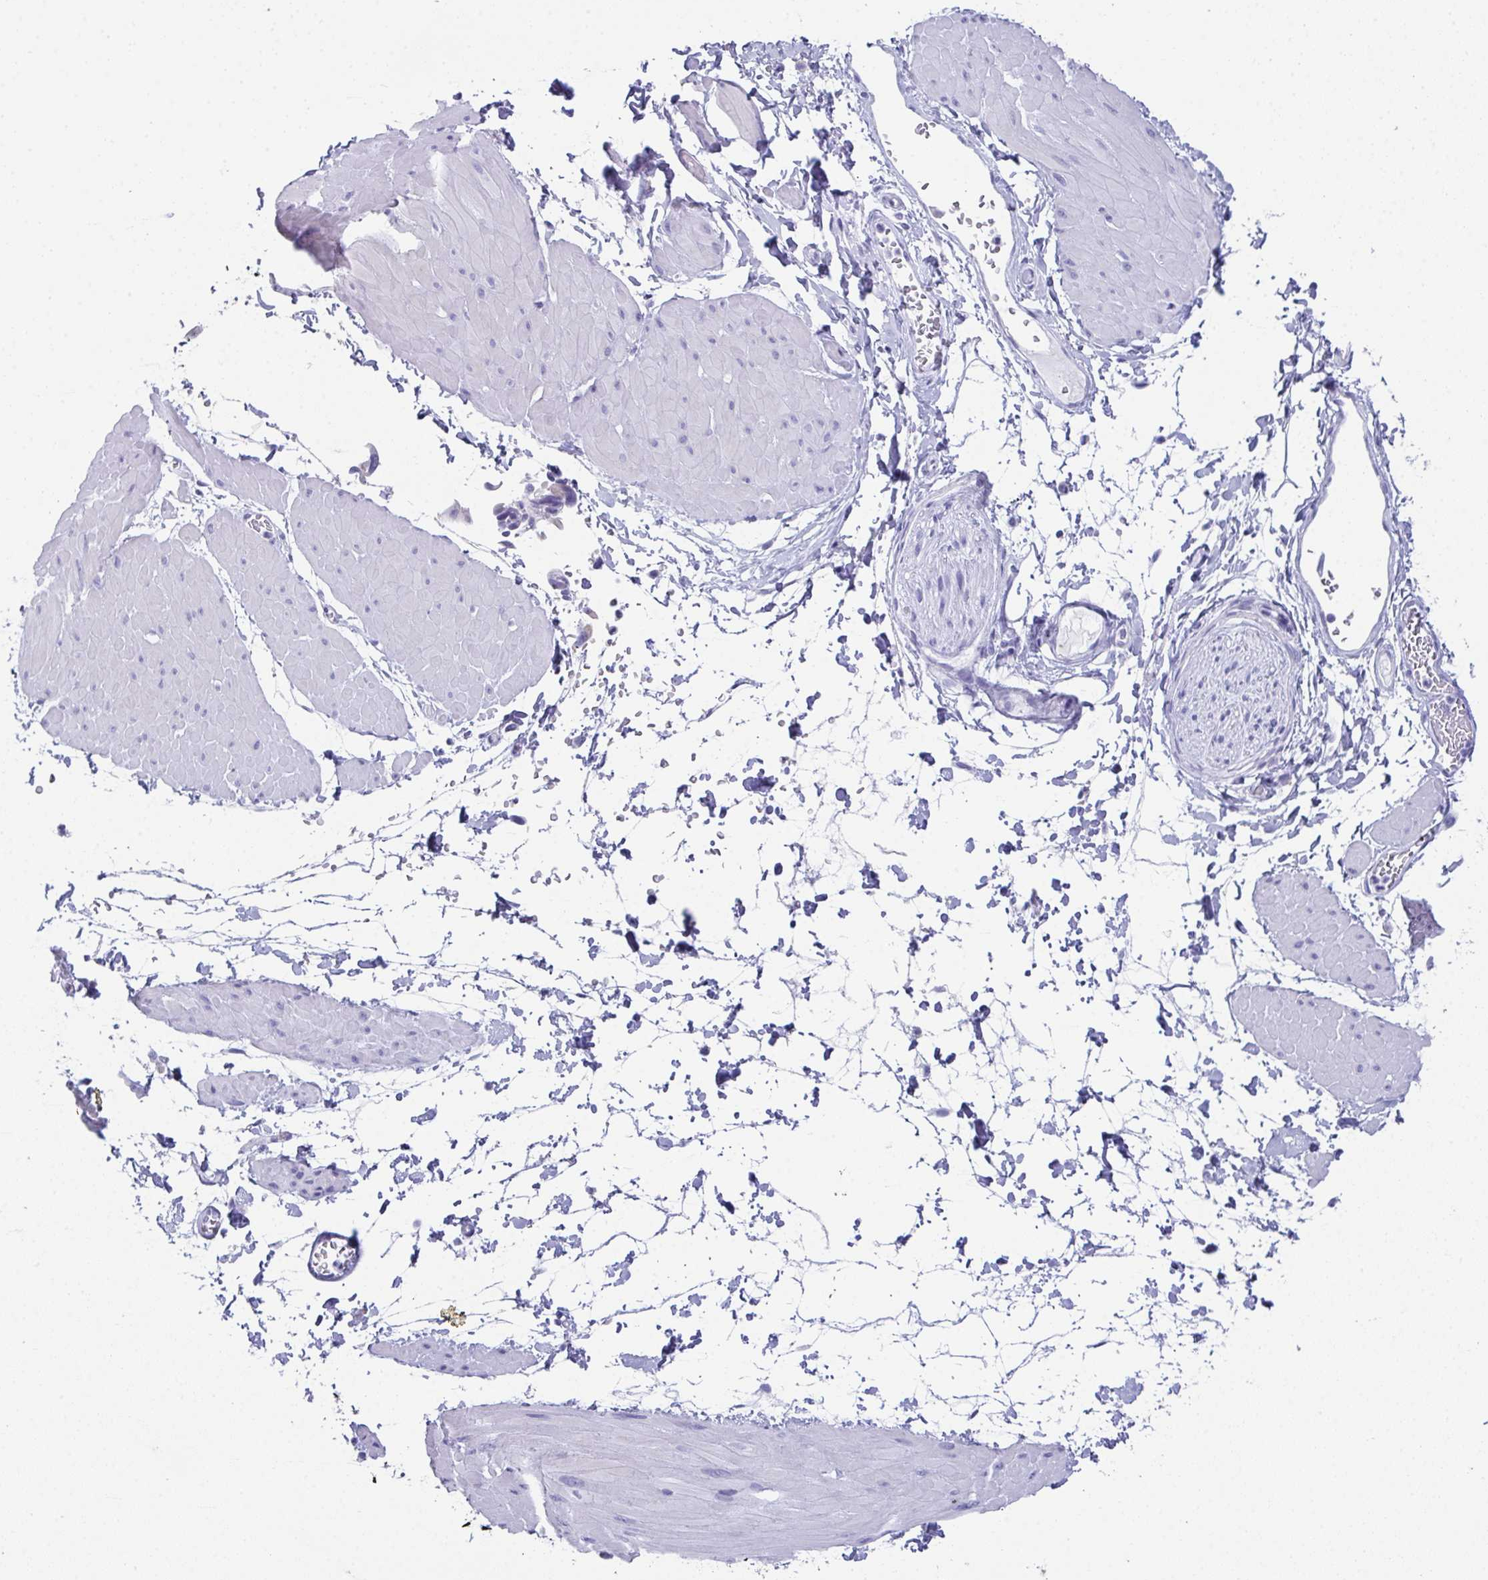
{"staining": {"intensity": "negative", "quantity": "none", "location": "none"}, "tissue": "adipose tissue", "cell_type": "Adipocytes", "image_type": "normal", "snomed": [{"axis": "morphology", "description": "Normal tissue, NOS"}, {"axis": "topography", "description": "Smooth muscle"}, {"axis": "topography", "description": "Peripheral nerve tissue"}], "caption": "The photomicrograph exhibits no staining of adipocytes in unremarkable adipose tissue. (DAB immunohistochemistry (IHC), high magnification).", "gene": "TEX19", "patient": {"sex": "male", "age": 58}}